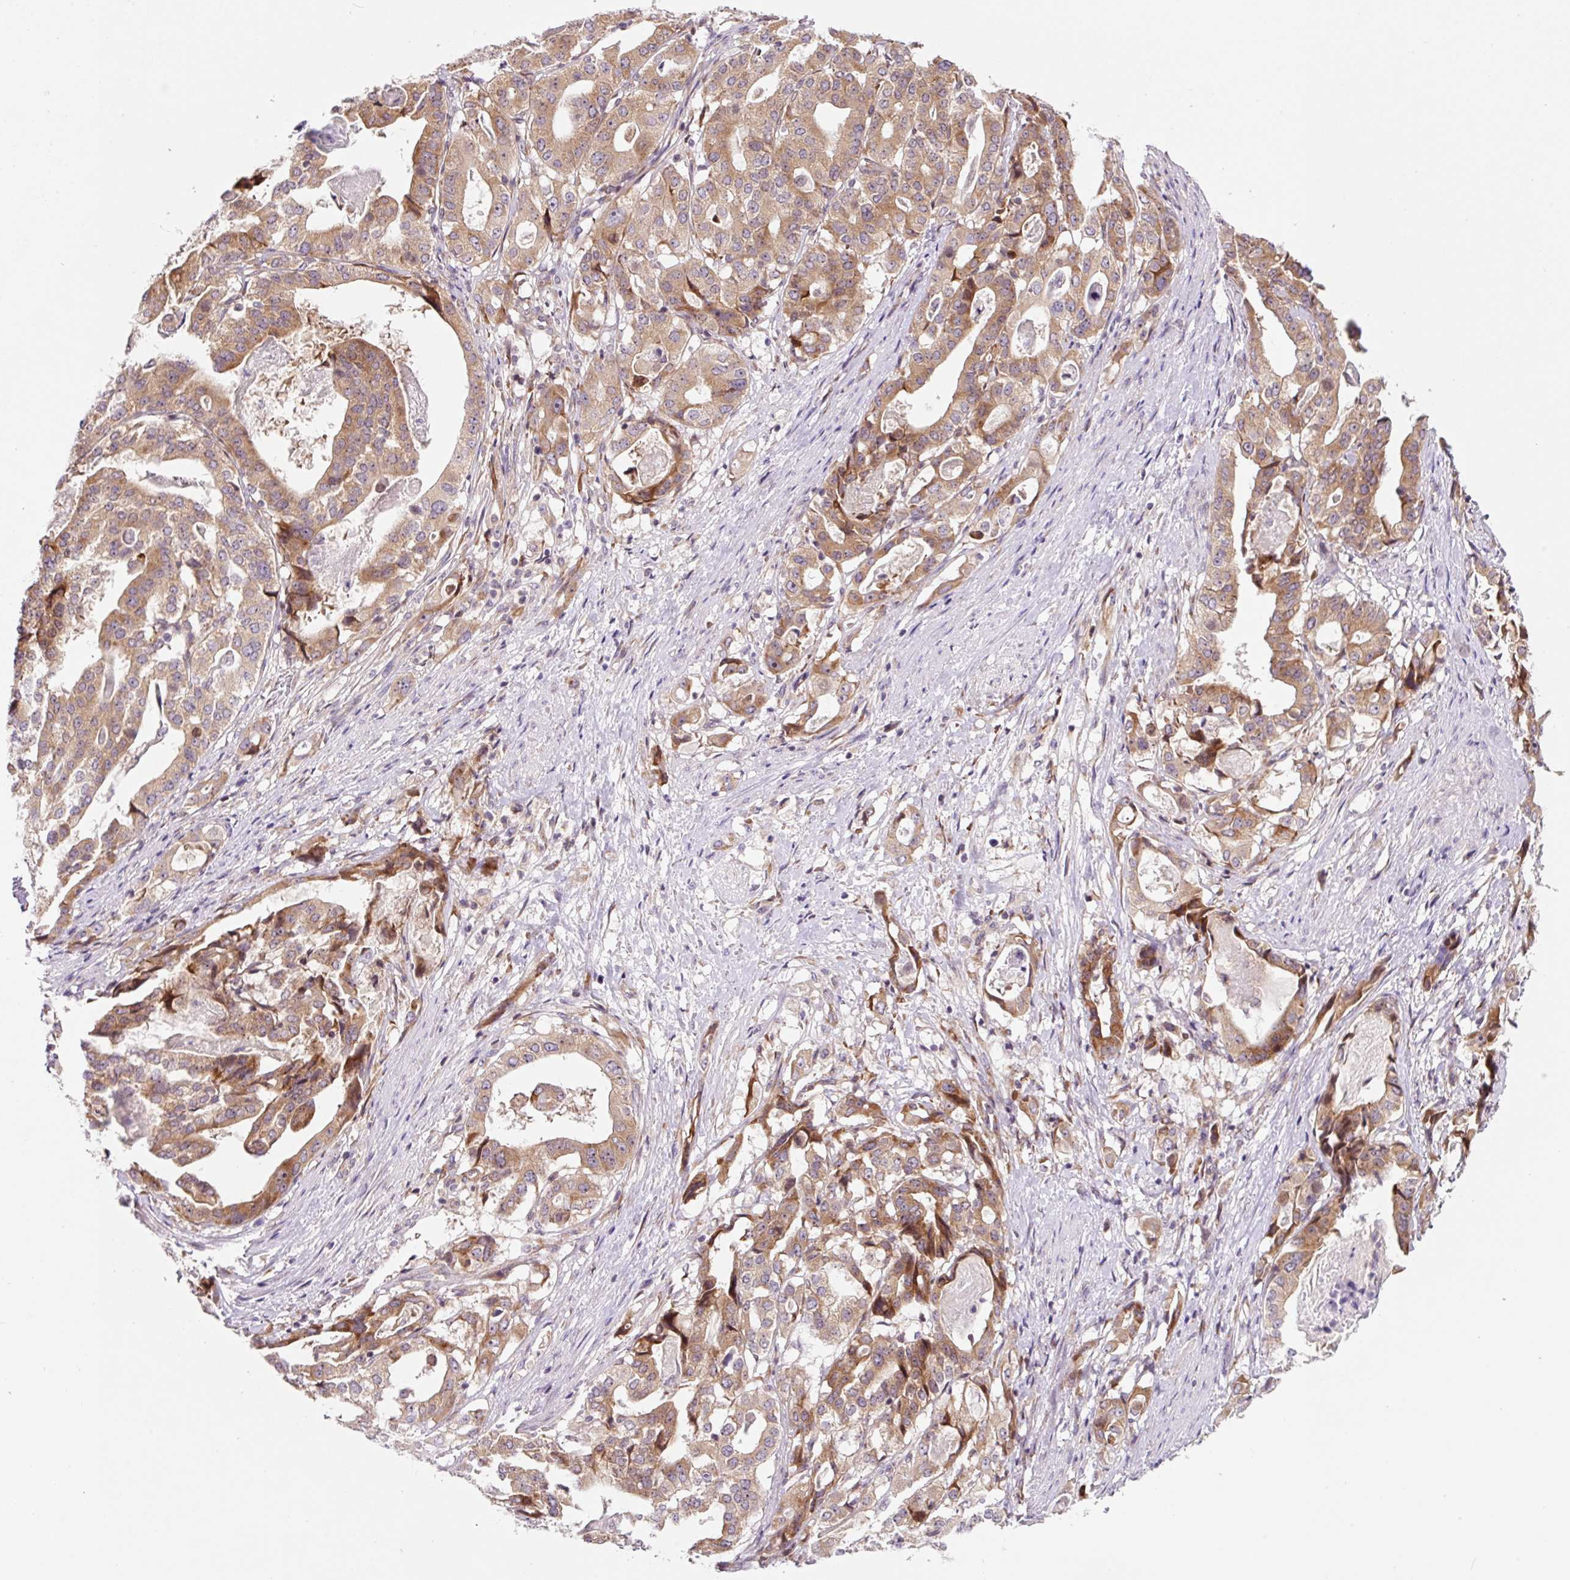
{"staining": {"intensity": "moderate", "quantity": ">75%", "location": "cytoplasmic/membranous"}, "tissue": "stomach cancer", "cell_type": "Tumor cells", "image_type": "cancer", "snomed": [{"axis": "morphology", "description": "Adenocarcinoma, NOS"}, {"axis": "topography", "description": "Stomach"}], "caption": "Stomach adenocarcinoma stained with a brown dye shows moderate cytoplasmic/membranous positive positivity in about >75% of tumor cells.", "gene": "RPL41", "patient": {"sex": "male", "age": 48}}